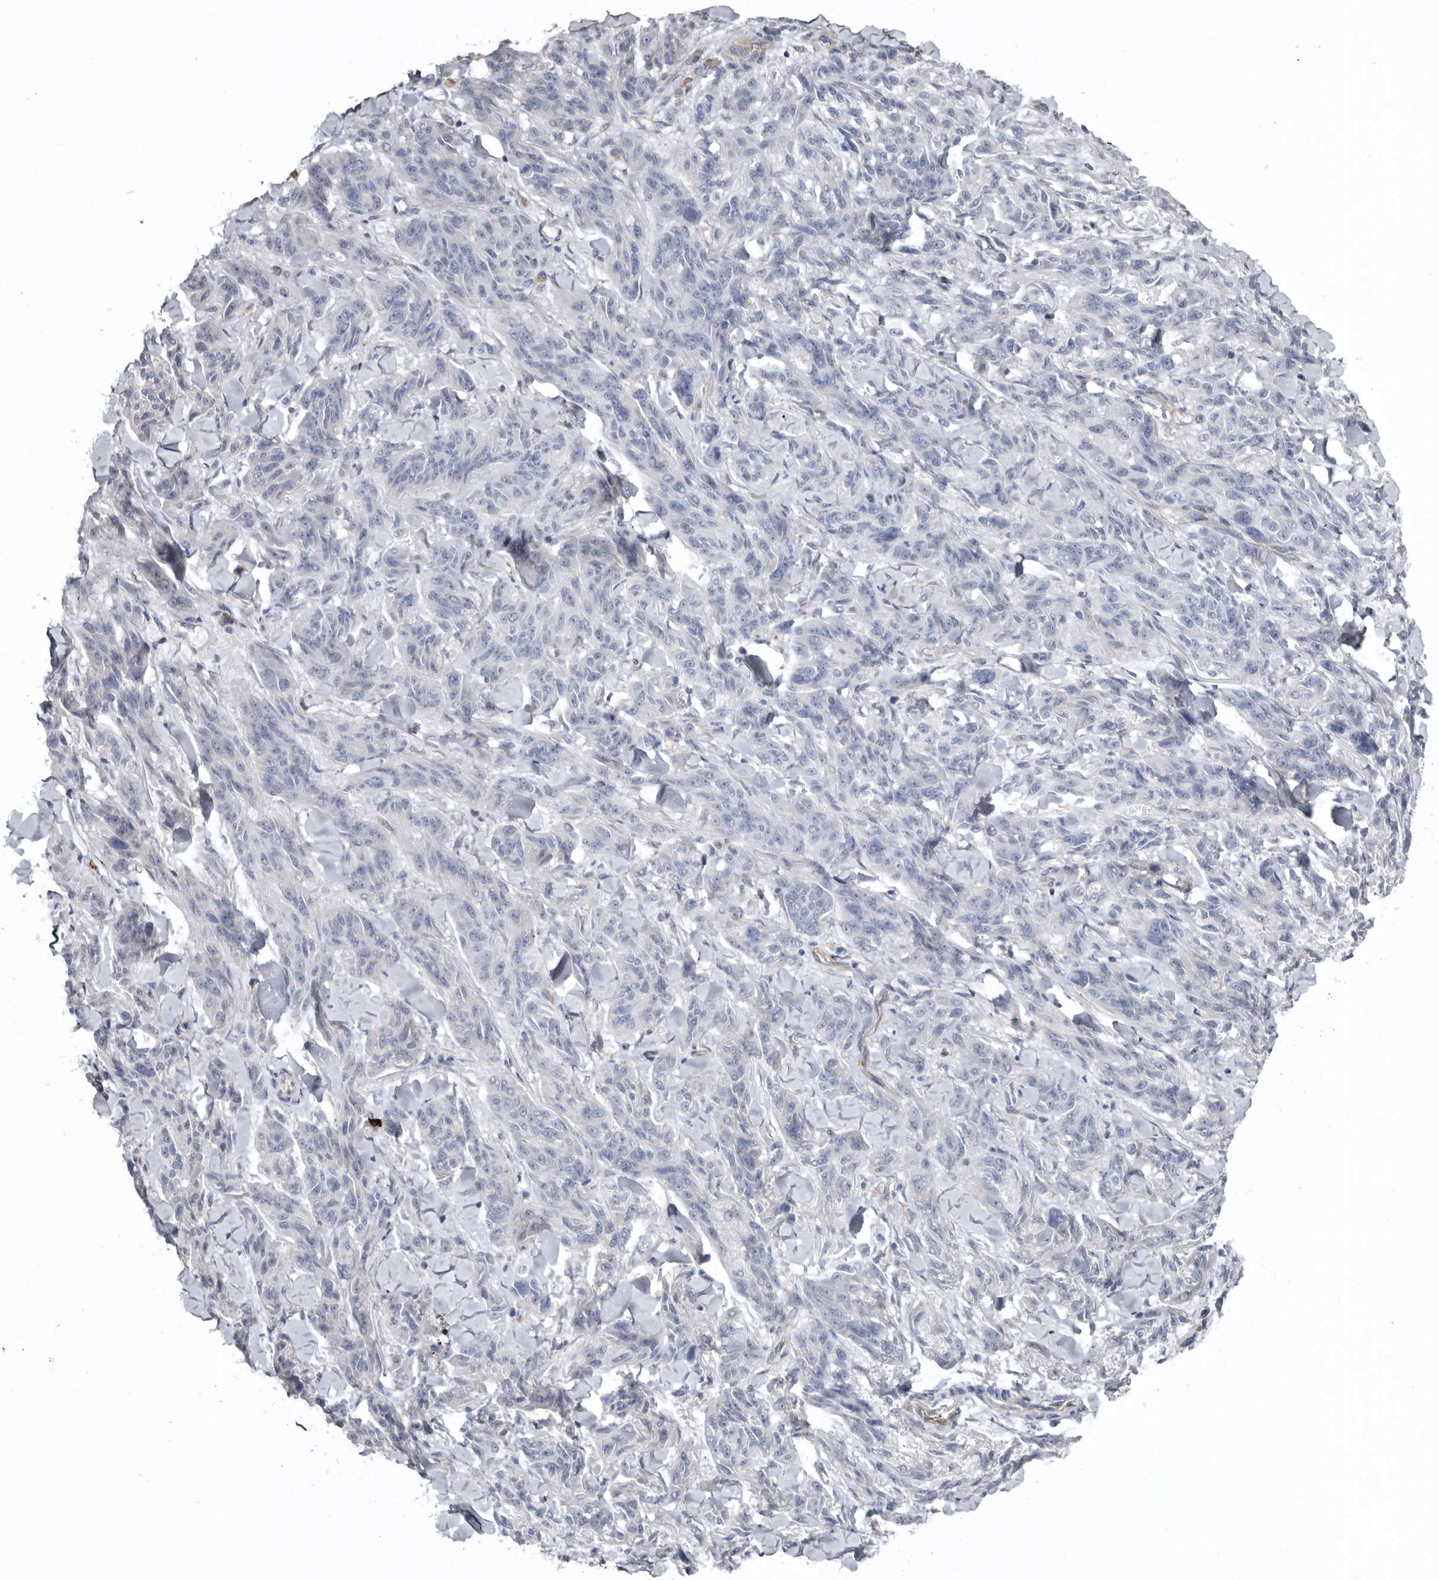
{"staining": {"intensity": "negative", "quantity": "none", "location": "none"}, "tissue": "melanoma", "cell_type": "Tumor cells", "image_type": "cancer", "snomed": [{"axis": "morphology", "description": "Malignant melanoma, NOS"}, {"axis": "topography", "description": "Skin"}], "caption": "A micrograph of human melanoma is negative for staining in tumor cells.", "gene": "ZNF114", "patient": {"sex": "male", "age": 53}}